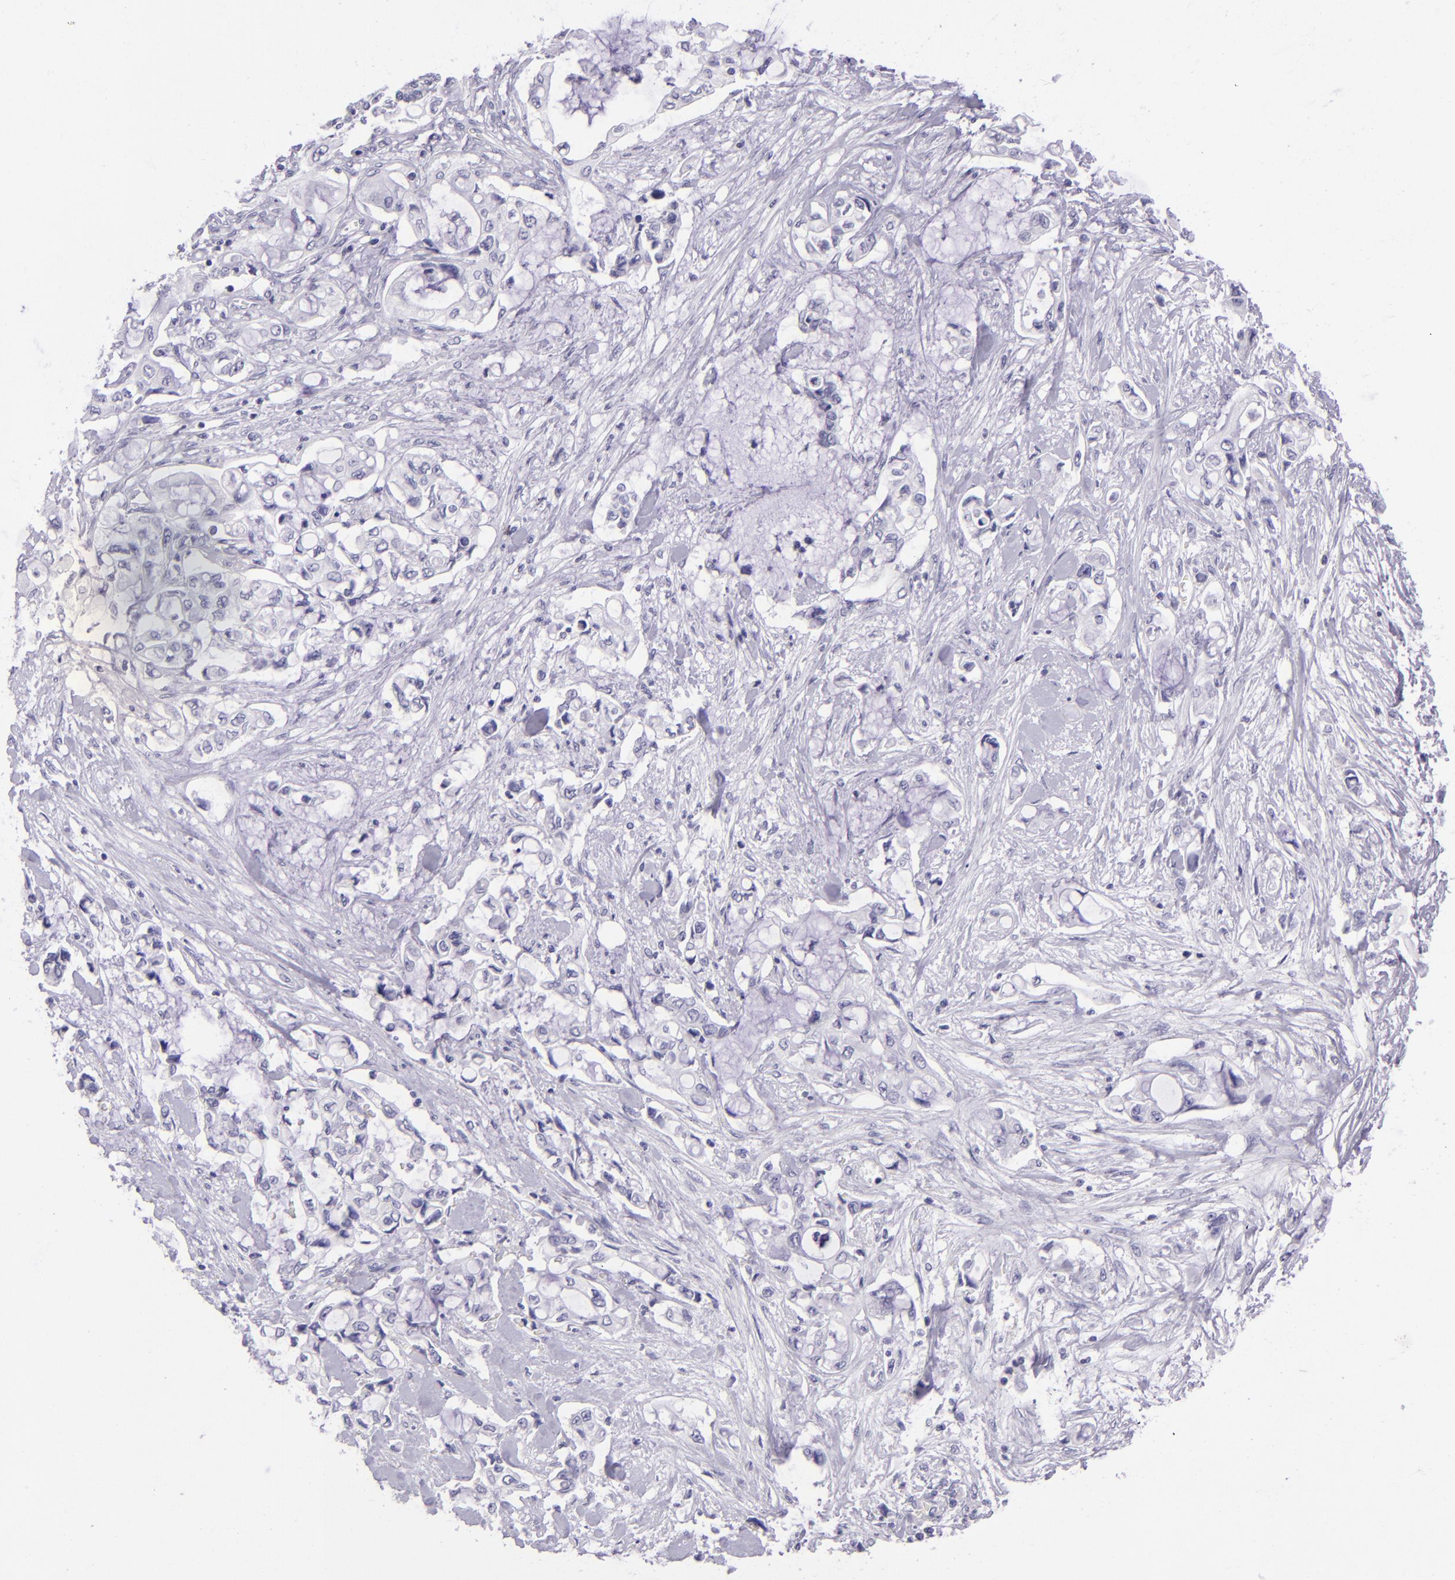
{"staining": {"intensity": "negative", "quantity": "none", "location": "none"}, "tissue": "pancreatic cancer", "cell_type": "Tumor cells", "image_type": "cancer", "snomed": [{"axis": "morphology", "description": "Adenocarcinoma, NOS"}, {"axis": "topography", "description": "Pancreas"}], "caption": "Immunohistochemistry (IHC) image of pancreatic adenocarcinoma stained for a protein (brown), which shows no expression in tumor cells.", "gene": "TYRP1", "patient": {"sex": "female", "age": 70}}